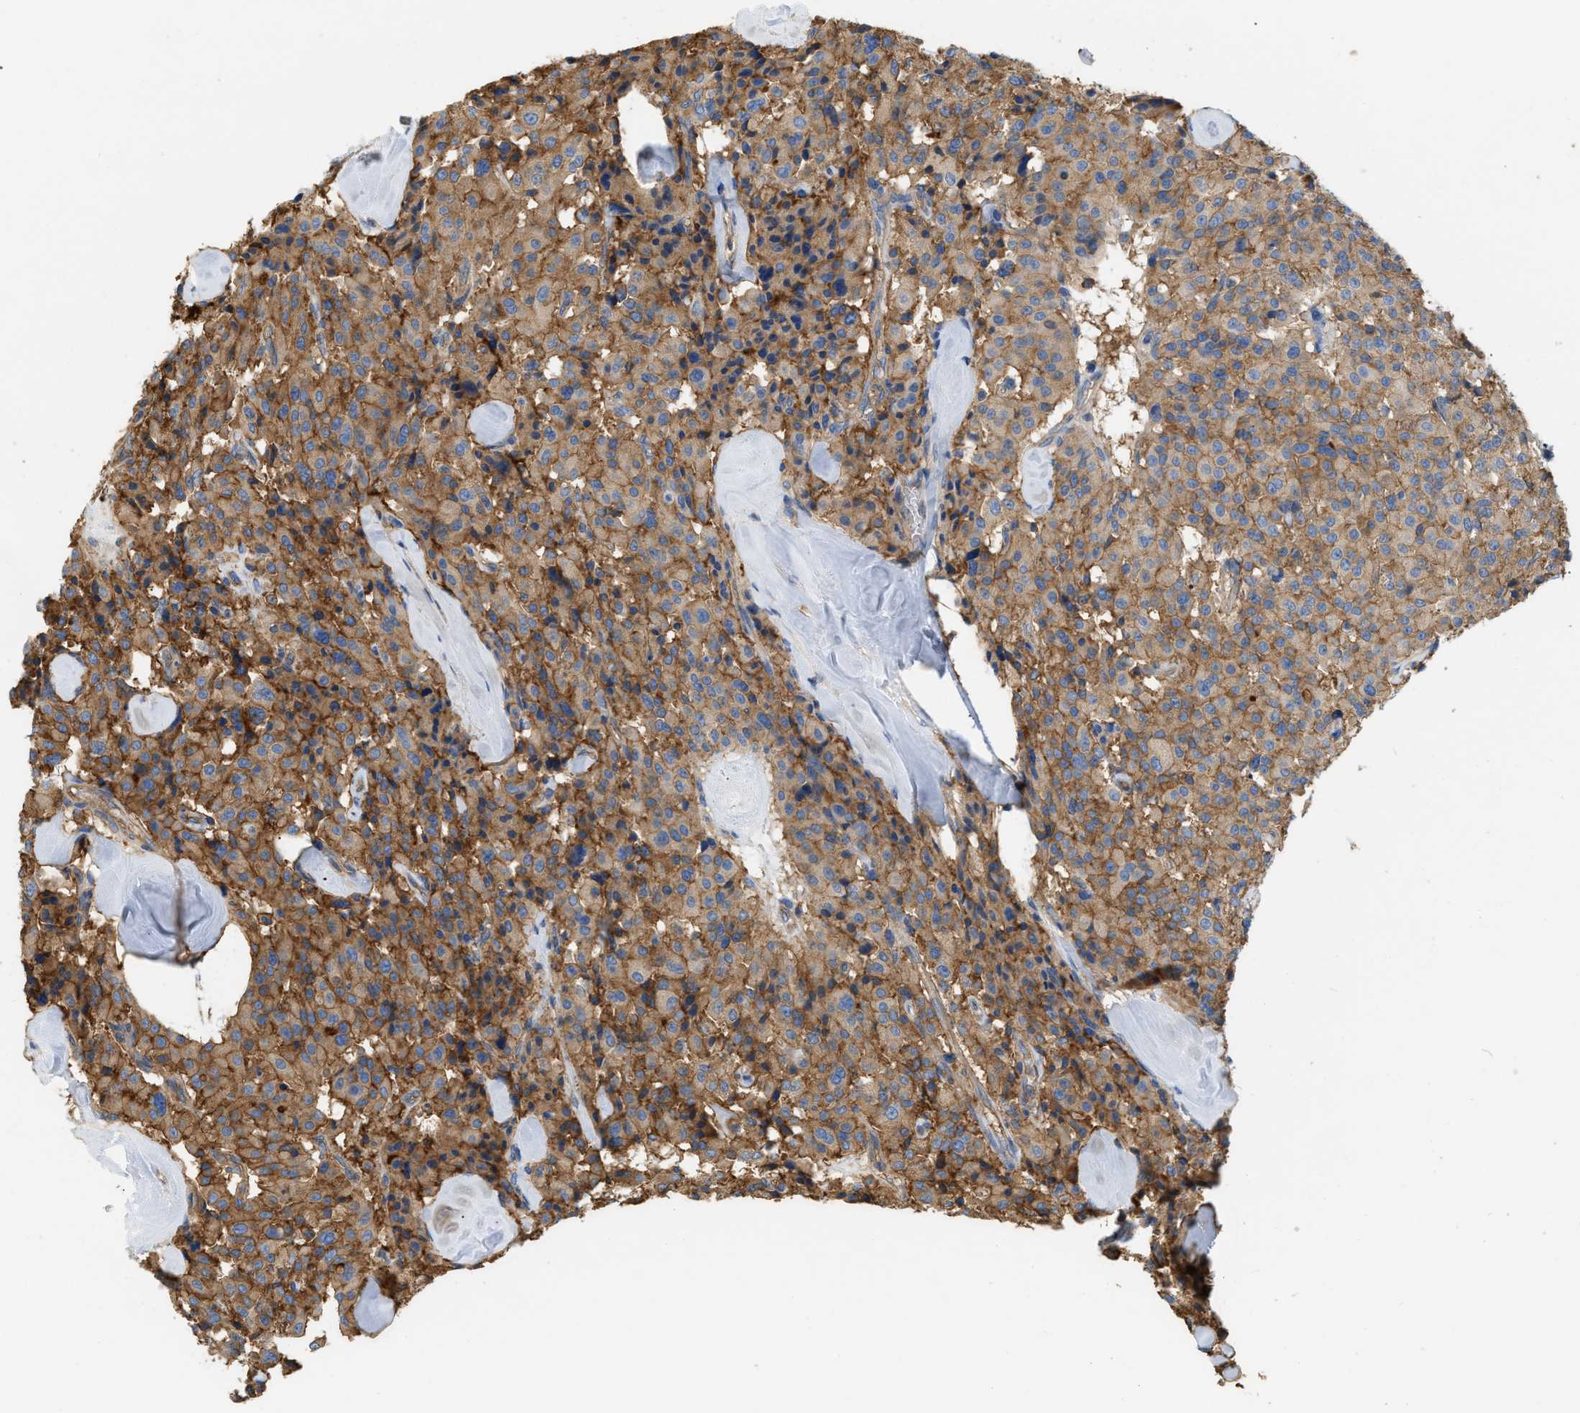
{"staining": {"intensity": "moderate", "quantity": ">75%", "location": "cytoplasmic/membranous"}, "tissue": "carcinoid", "cell_type": "Tumor cells", "image_type": "cancer", "snomed": [{"axis": "morphology", "description": "Carcinoid, malignant, NOS"}, {"axis": "topography", "description": "Lung"}], "caption": "Immunohistochemical staining of carcinoid reveals moderate cytoplasmic/membranous protein positivity in approximately >75% of tumor cells. (DAB (3,3'-diaminobenzidine) = brown stain, brightfield microscopy at high magnification).", "gene": "GNB4", "patient": {"sex": "male", "age": 30}}